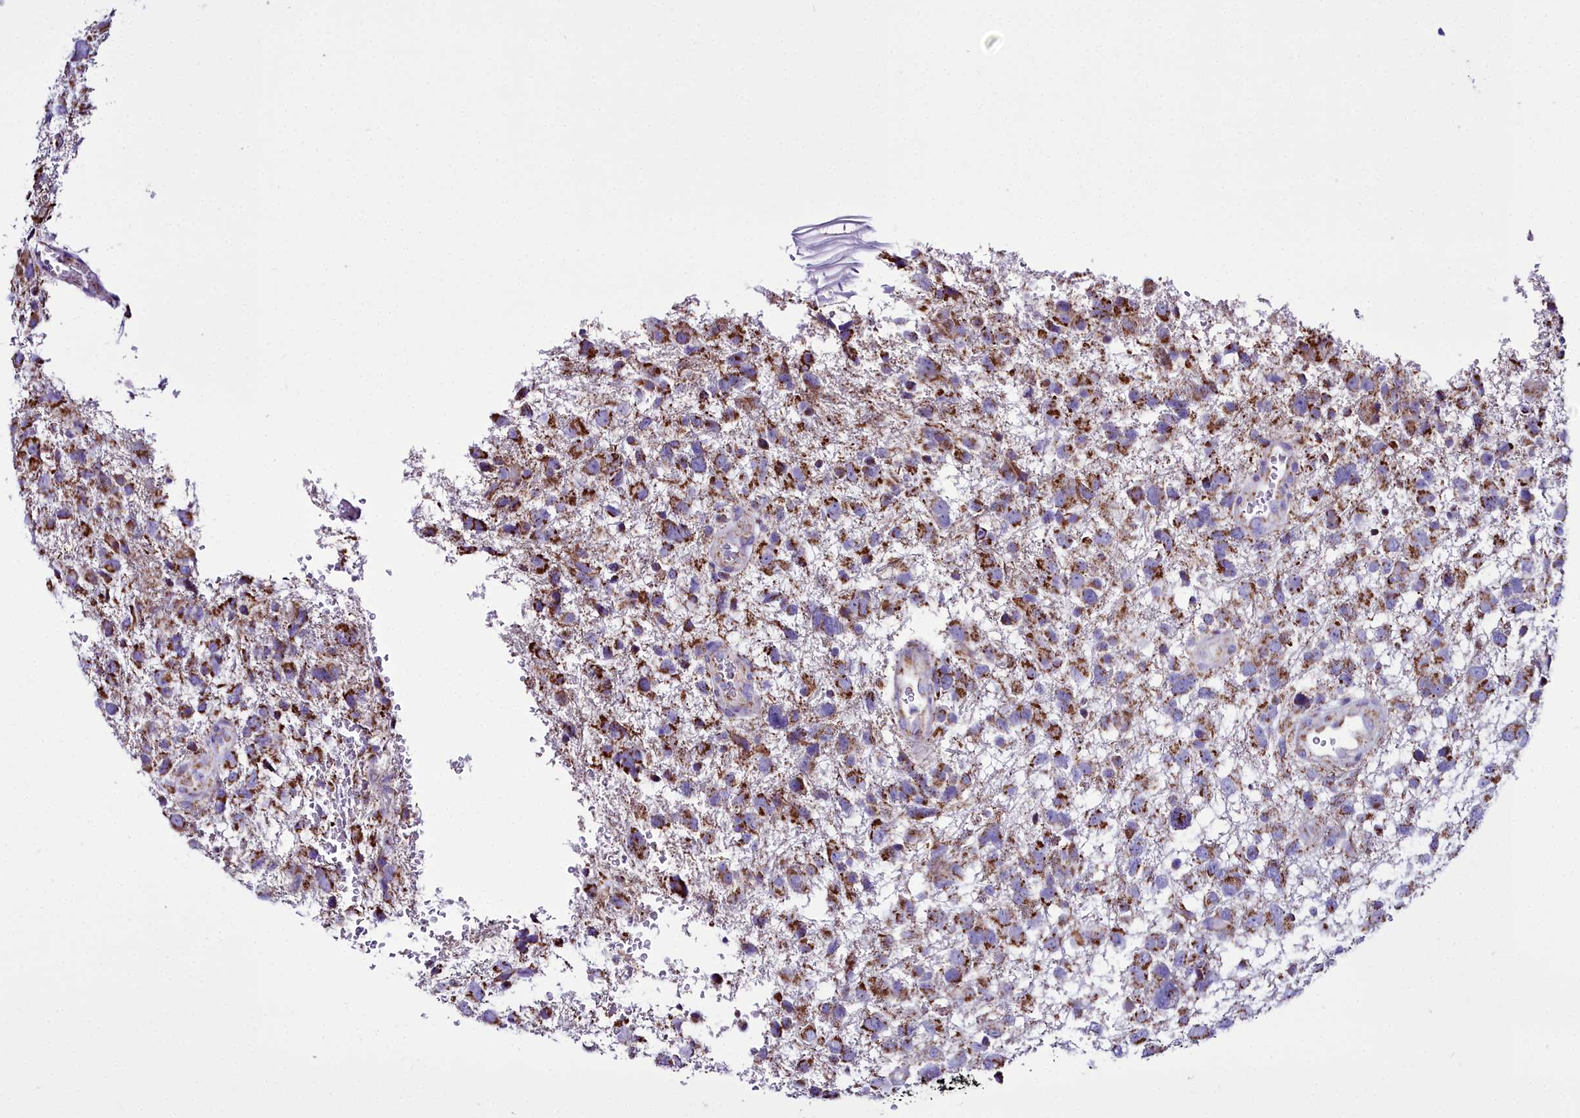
{"staining": {"intensity": "moderate", "quantity": ">75%", "location": "cytoplasmic/membranous"}, "tissue": "glioma", "cell_type": "Tumor cells", "image_type": "cancer", "snomed": [{"axis": "morphology", "description": "Glioma, malignant, High grade"}, {"axis": "topography", "description": "Brain"}], "caption": "Glioma stained with DAB immunohistochemistry shows medium levels of moderate cytoplasmic/membranous positivity in about >75% of tumor cells. (DAB = brown stain, brightfield microscopy at high magnification).", "gene": "WDFY3", "patient": {"sex": "male", "age": 61}}